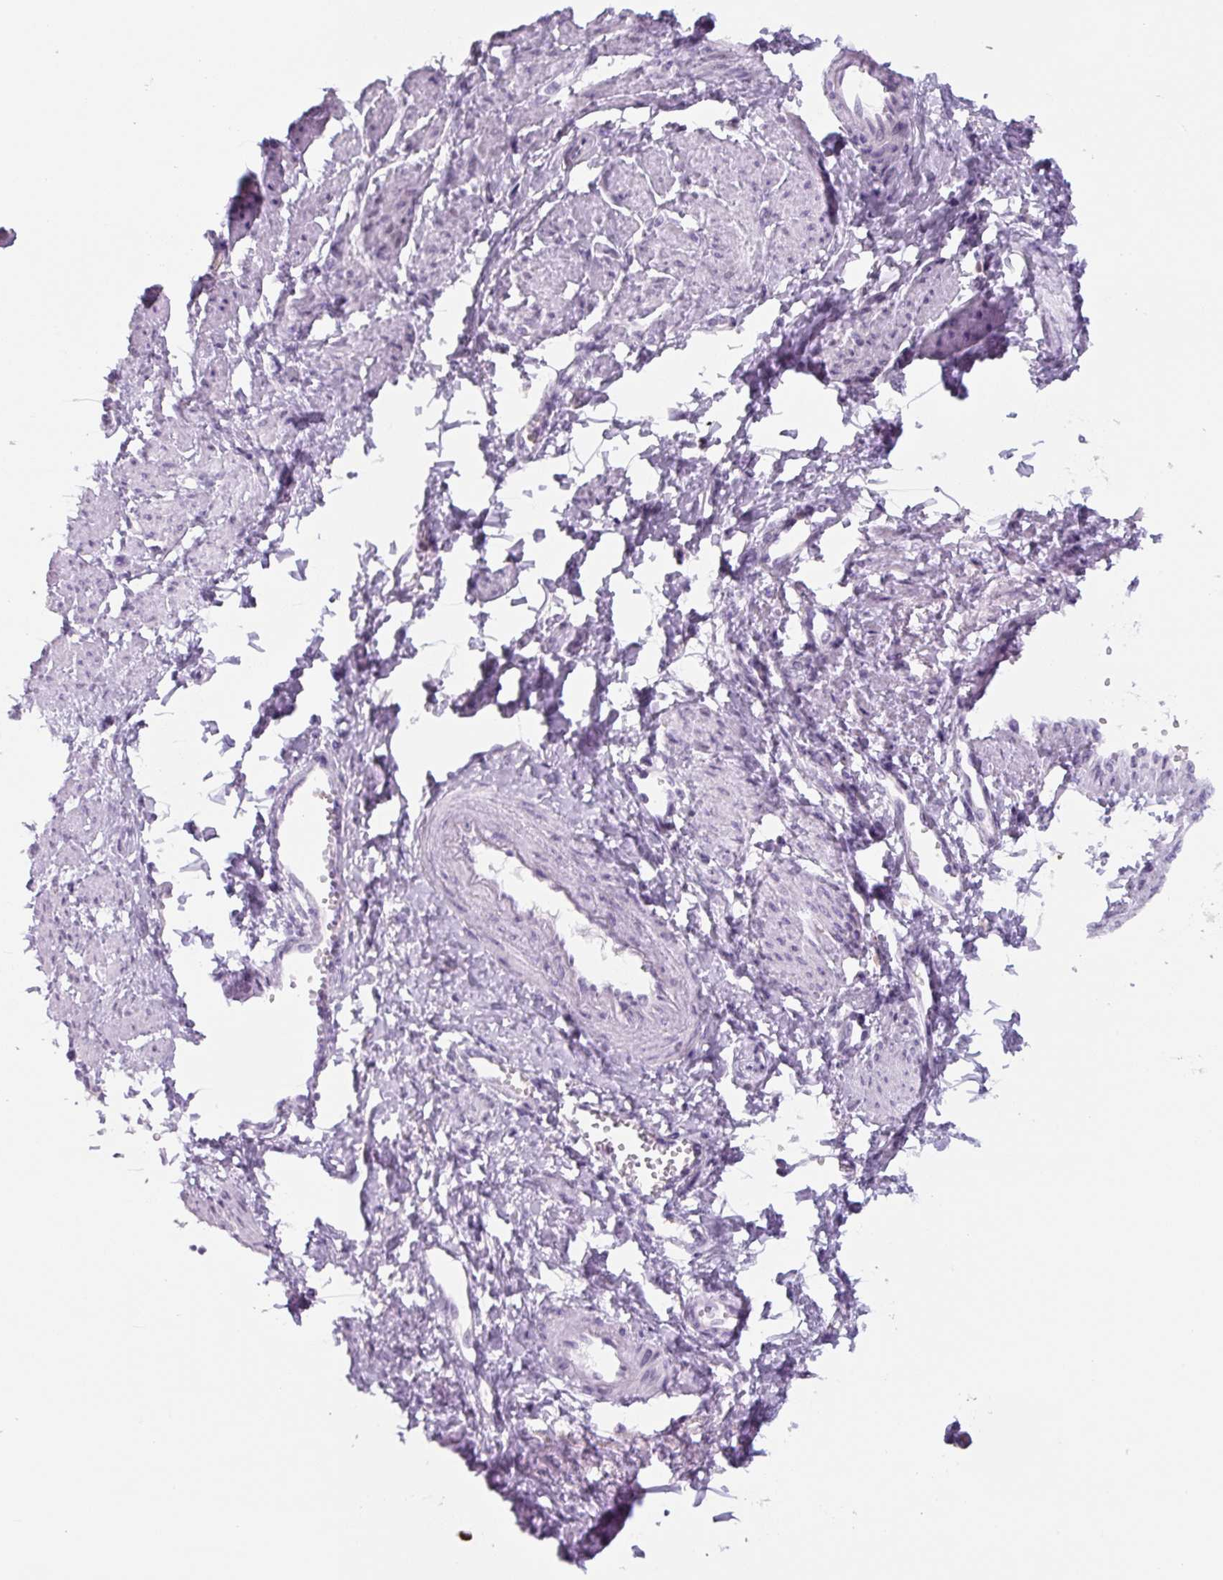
{"staining": {"intensity": "negative", "quantity": "none", "location": "none"}, "tissue": "smooth muscle", "cell_type": "Smooth muscle cells", "image_type": "normal", "snomed": [{"axis": "morphology", "description": "Normal tissue, NOS"}, {"axis": "topography", "description": "Smooth muscle"}, {"axis": "topography", "description": "Uterus"}], "caption": "Micrograph shows no significant protein staining in smooth muscle cells of normal smooth muscle. (Brightfield microscopy of DAB (3,3'-diaminobenzidine) immunohistochemistry (IHC) at high magnification).", "gene": "TNFRSF8", "patient": {"sex": "female", "age": 39}}